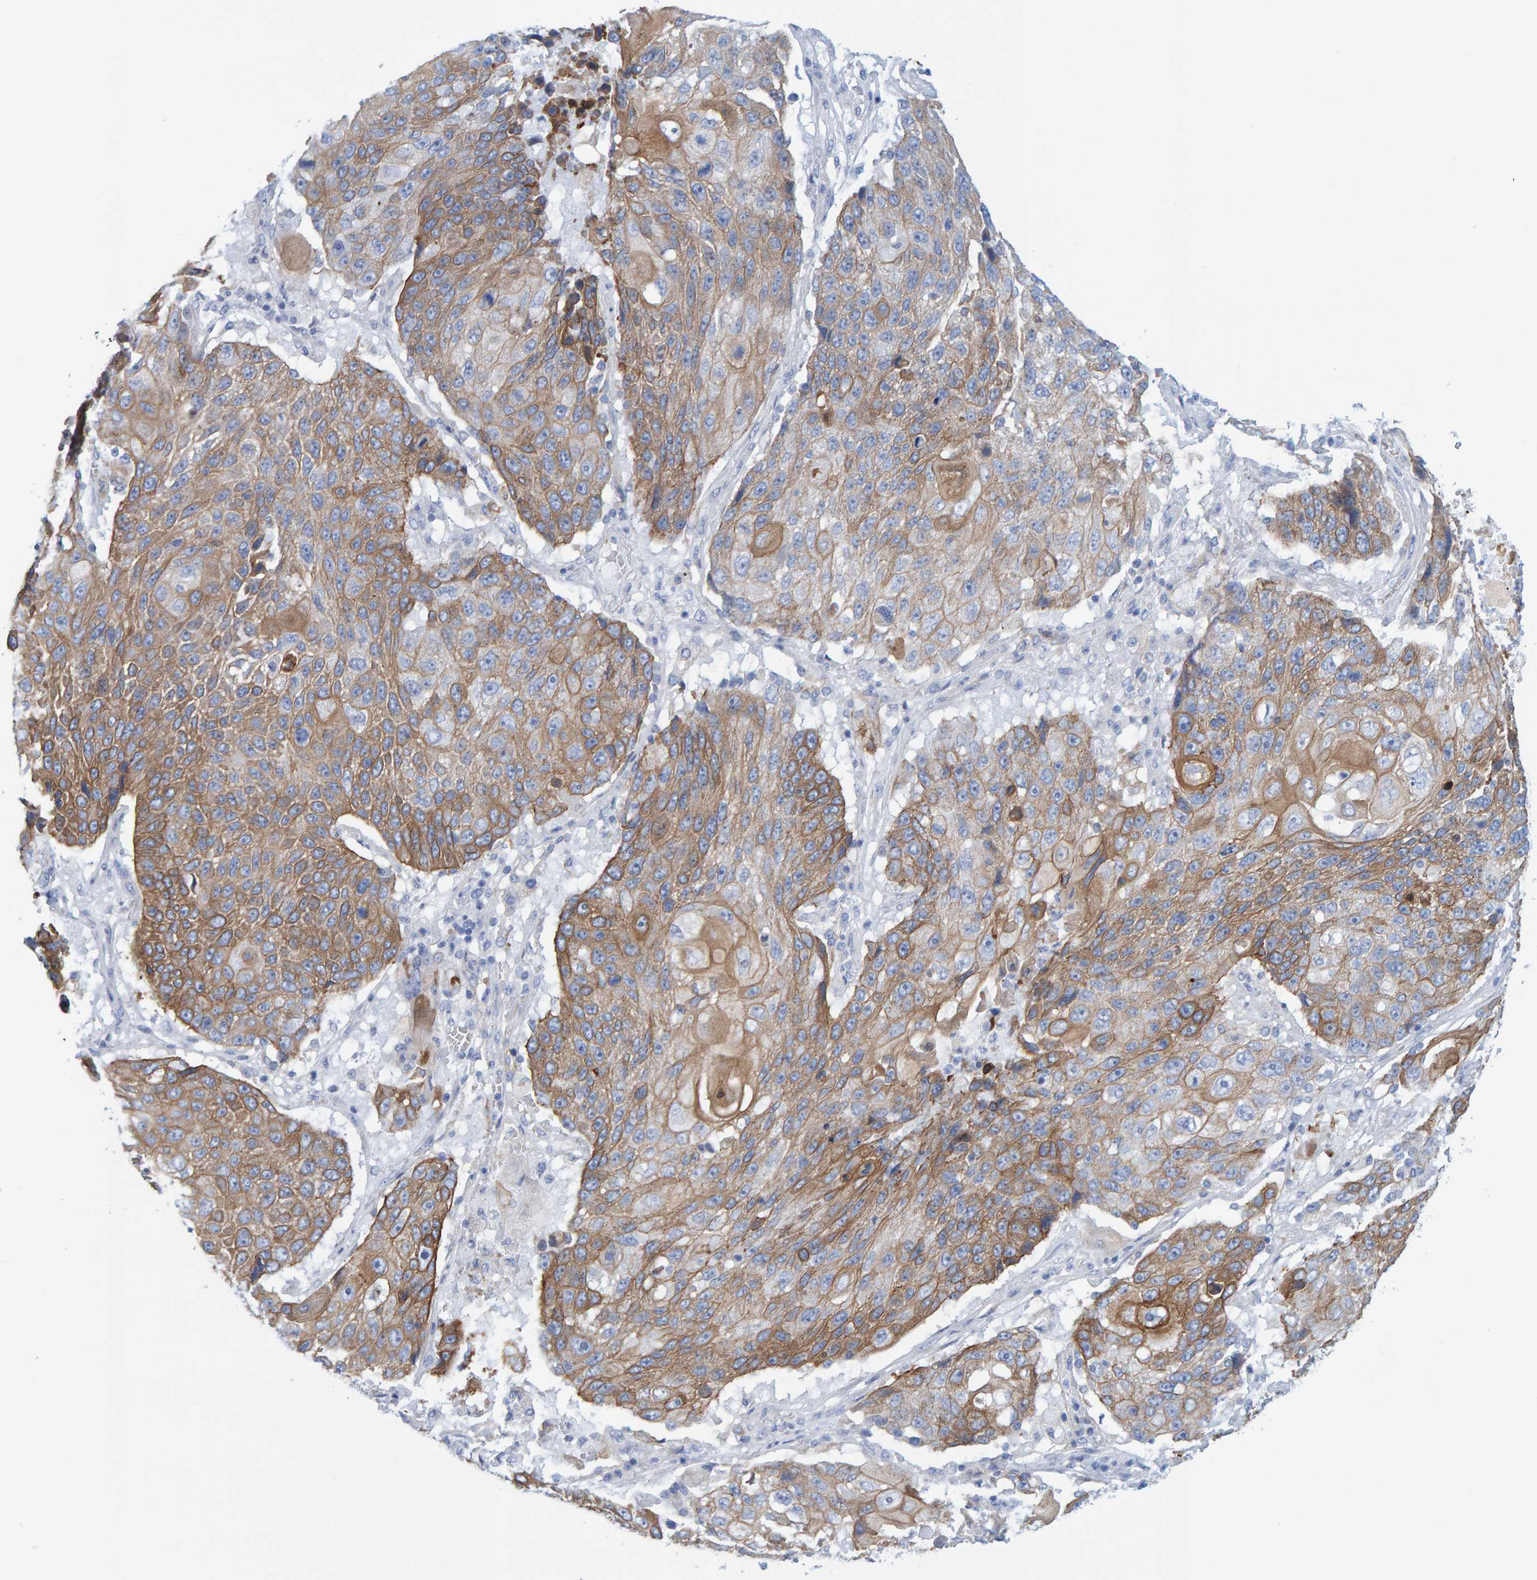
{"staining": {"intensity": "moderate", "quantity": ">75%", "location": "cytoplasmic/membranous"}, "tissue": "lung cancer", "cell_type": "Tumor cells", "image_type": "cancer", "snomed": [{"axis": "morphology", "description": "Squamous cell carcinoma, NOS"}, {"axis": "topography", "description": "Lung"}], "caption": "Tumor cells reveal medium levels of moderate cytoplasmic/membranous expression in about >75% of cells in human lung cancer.", "gene": "JAKMIP3", "patient": {"sex": "male", "age": 61}}